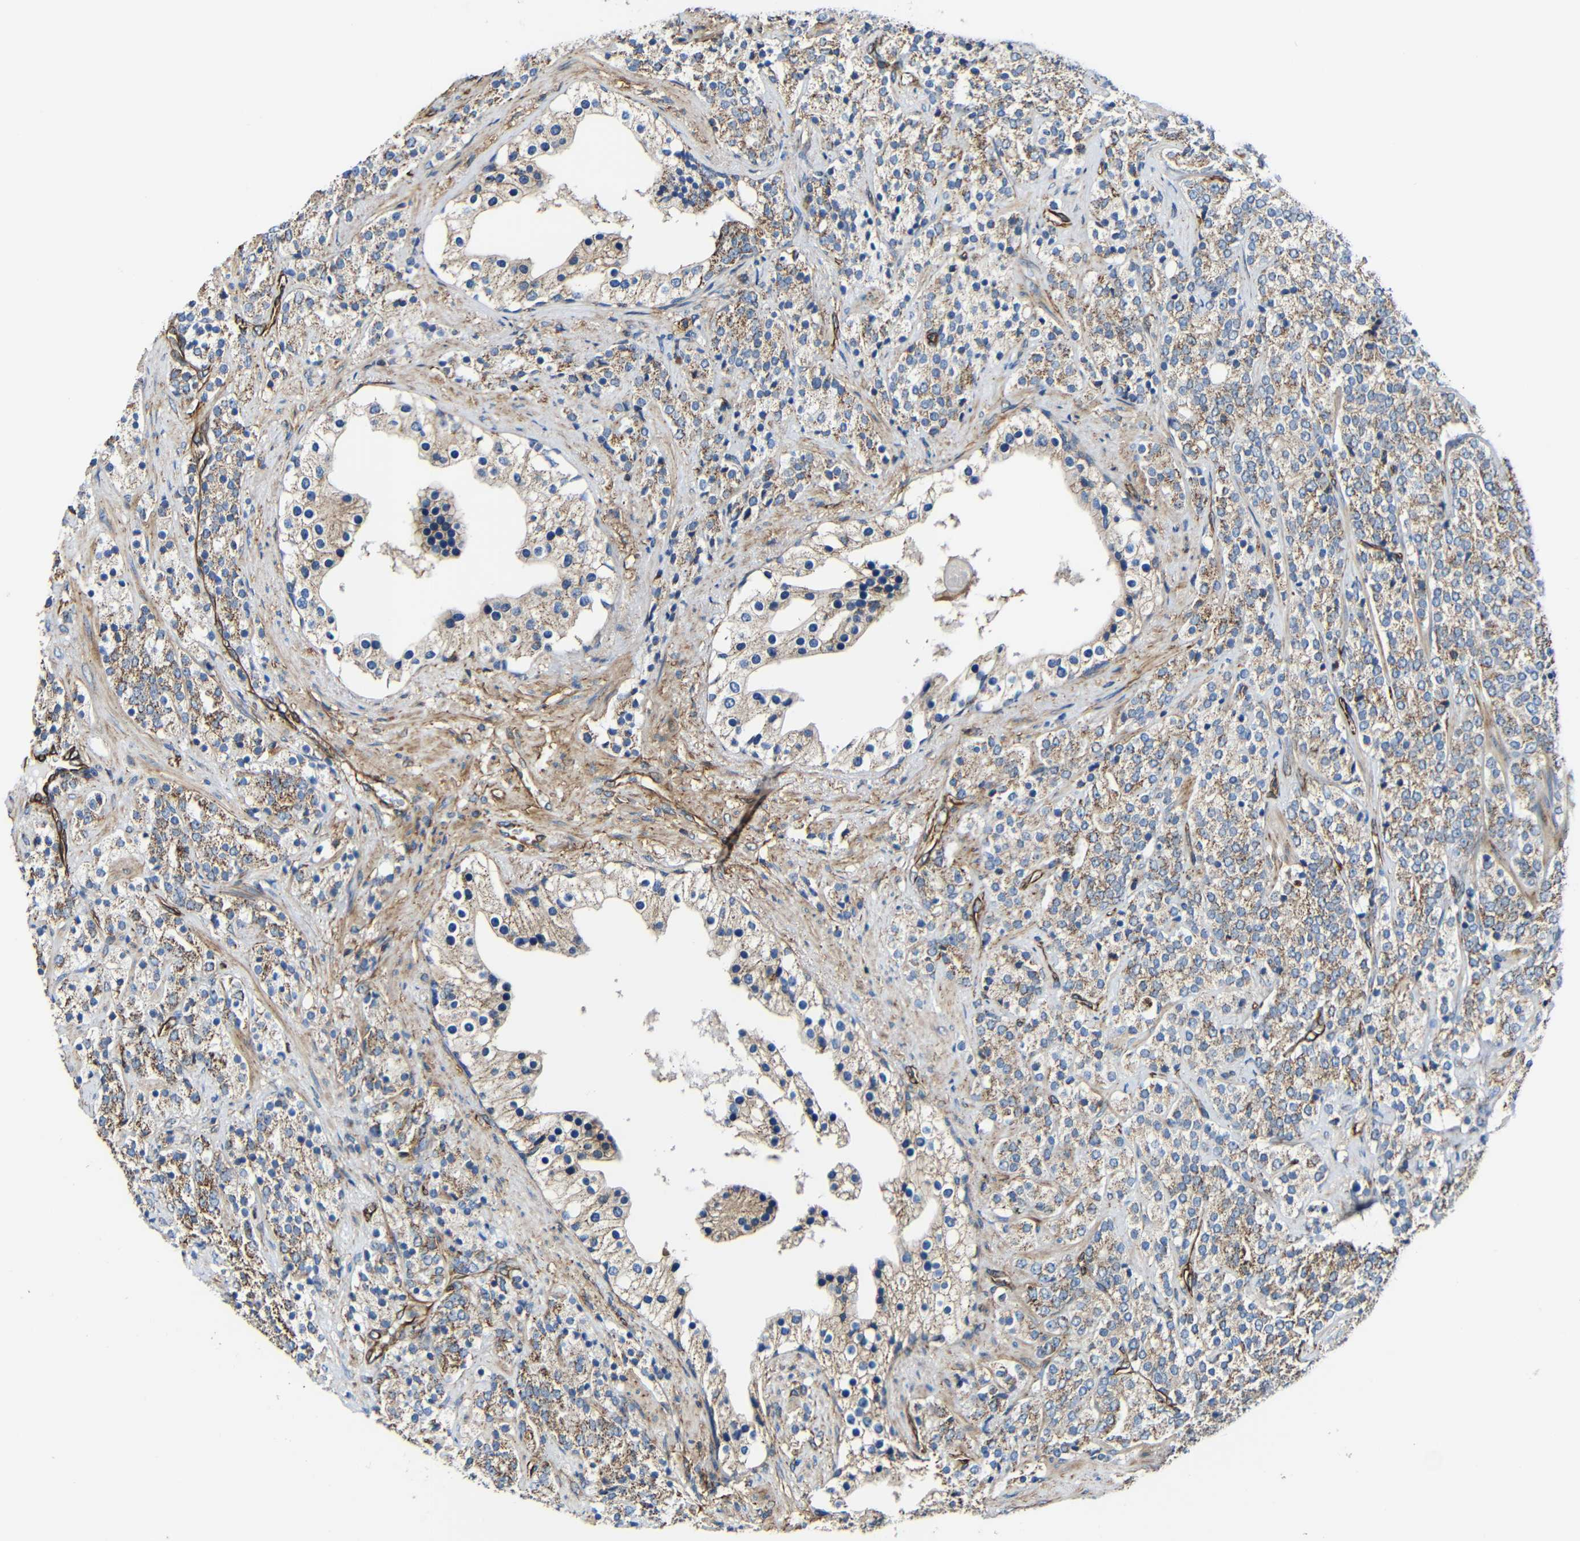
{"staining": {"intensity": "moderate", "quantity": "25%-75%", "location": "cytoplasmic/membranous"}, "tissue": "prostate cancer", "cell_type": "Tumor cells", "image_type": "cancer", "snomed": [{"axis": "morphology", "description": "Adenocarcinoma, High grade"}, {"axis": "topography", "description": "Prostate"}], "caption": "Prostate cancer (adenocarcinoma (high-grade)) was stained to show a protein in brown. There is medium levels of moderate cytoplasmic/membranous positivity in about 25%-75% of tumor cells.", "gene": "IGSF10", "patient": {"sex": "male", "age": 71}}